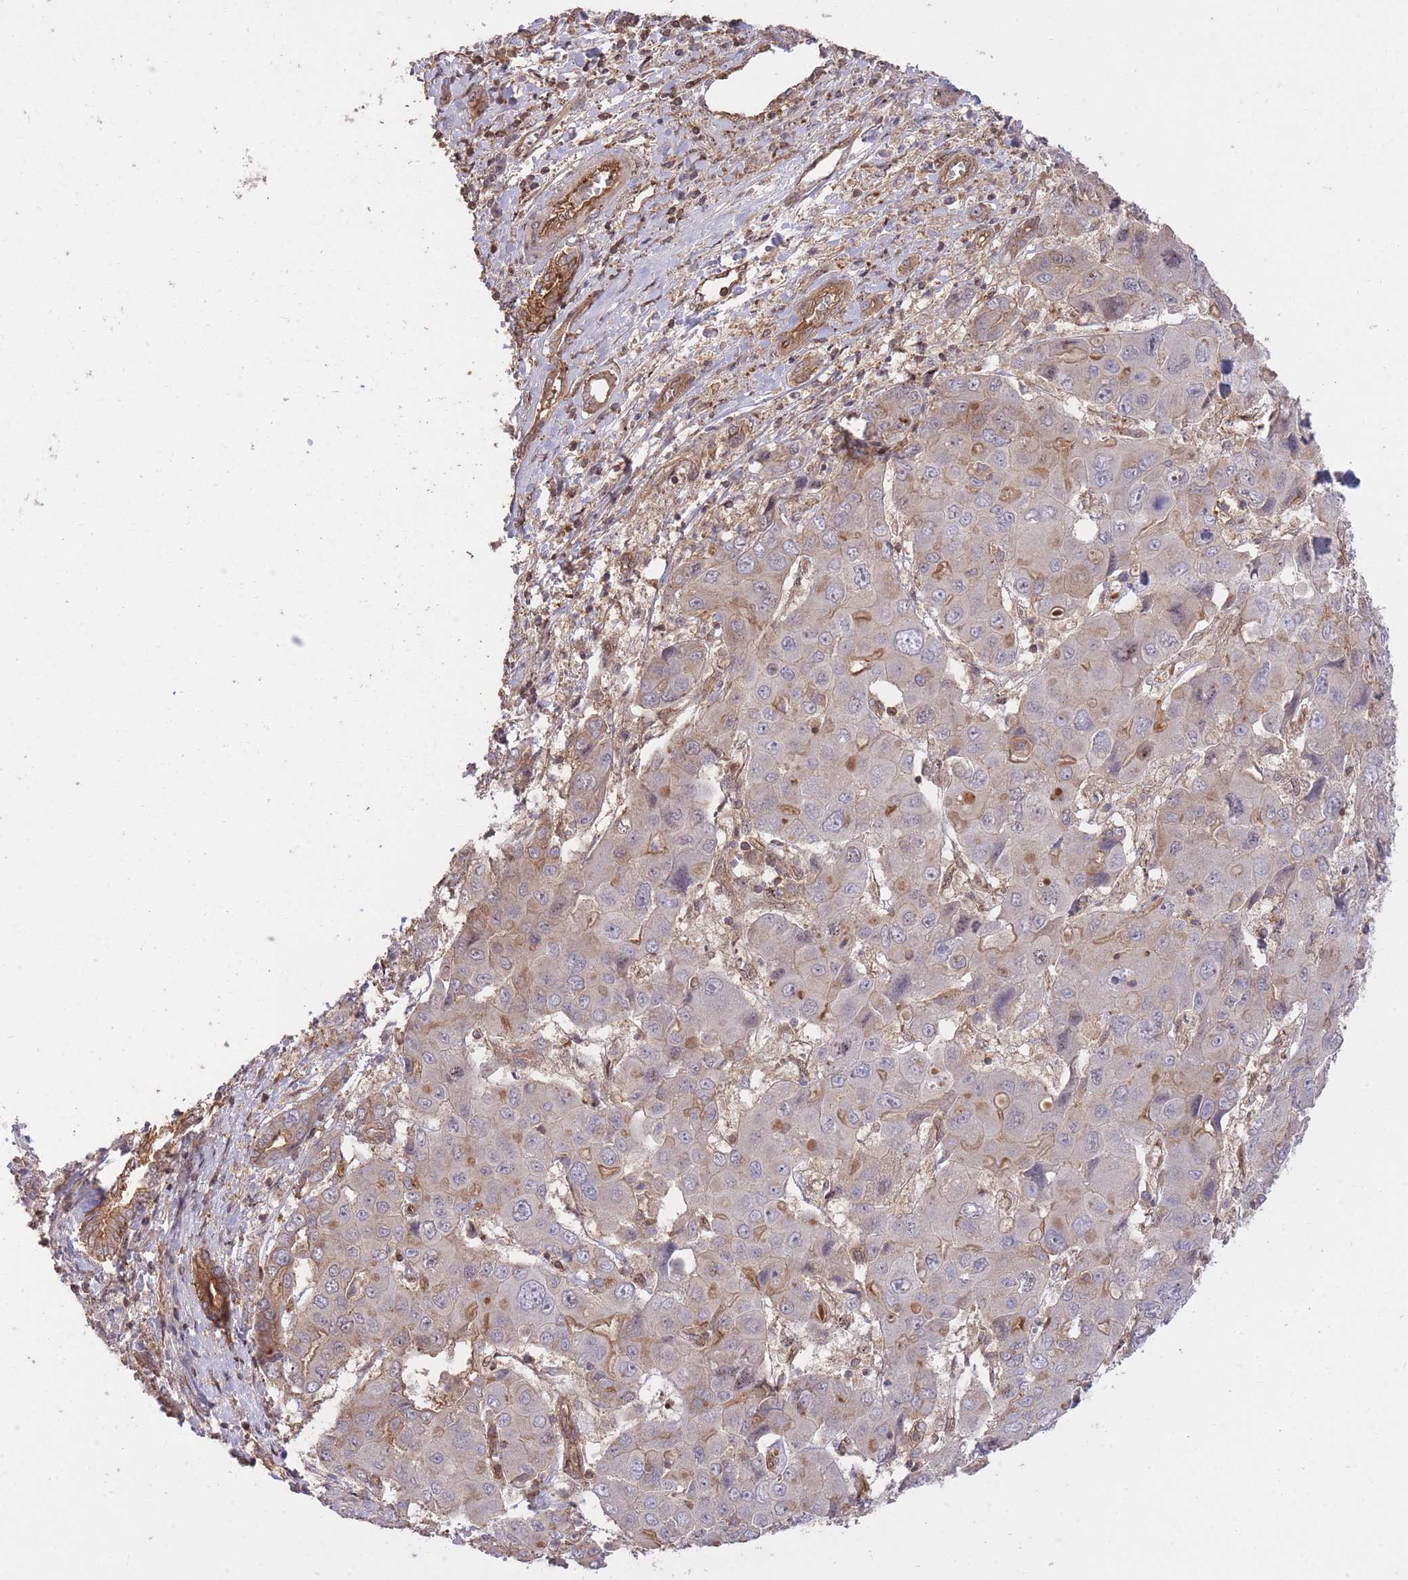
{"staining": {"intensity": "moderate", "quantity": "<25%", "location": "cytoplasmic/membranous"}, "tissue": "liver cancer", "cell_type": "Tumor cells", "image_type": "cancer", "snomed": [{"axis": "morphology", "description": "Cholangiocarcinoma"}, {"axis": "topography", "description": "Liver"}], "caption": "Immunohistochemical staining of human liver cholangiocarcinoma reveals low levels of moderate cytoplasmic/membranous expression in approximately <25% of tumor cells.", "gene": "PLD1", "patient": {"sex": "male", "age": 67}}